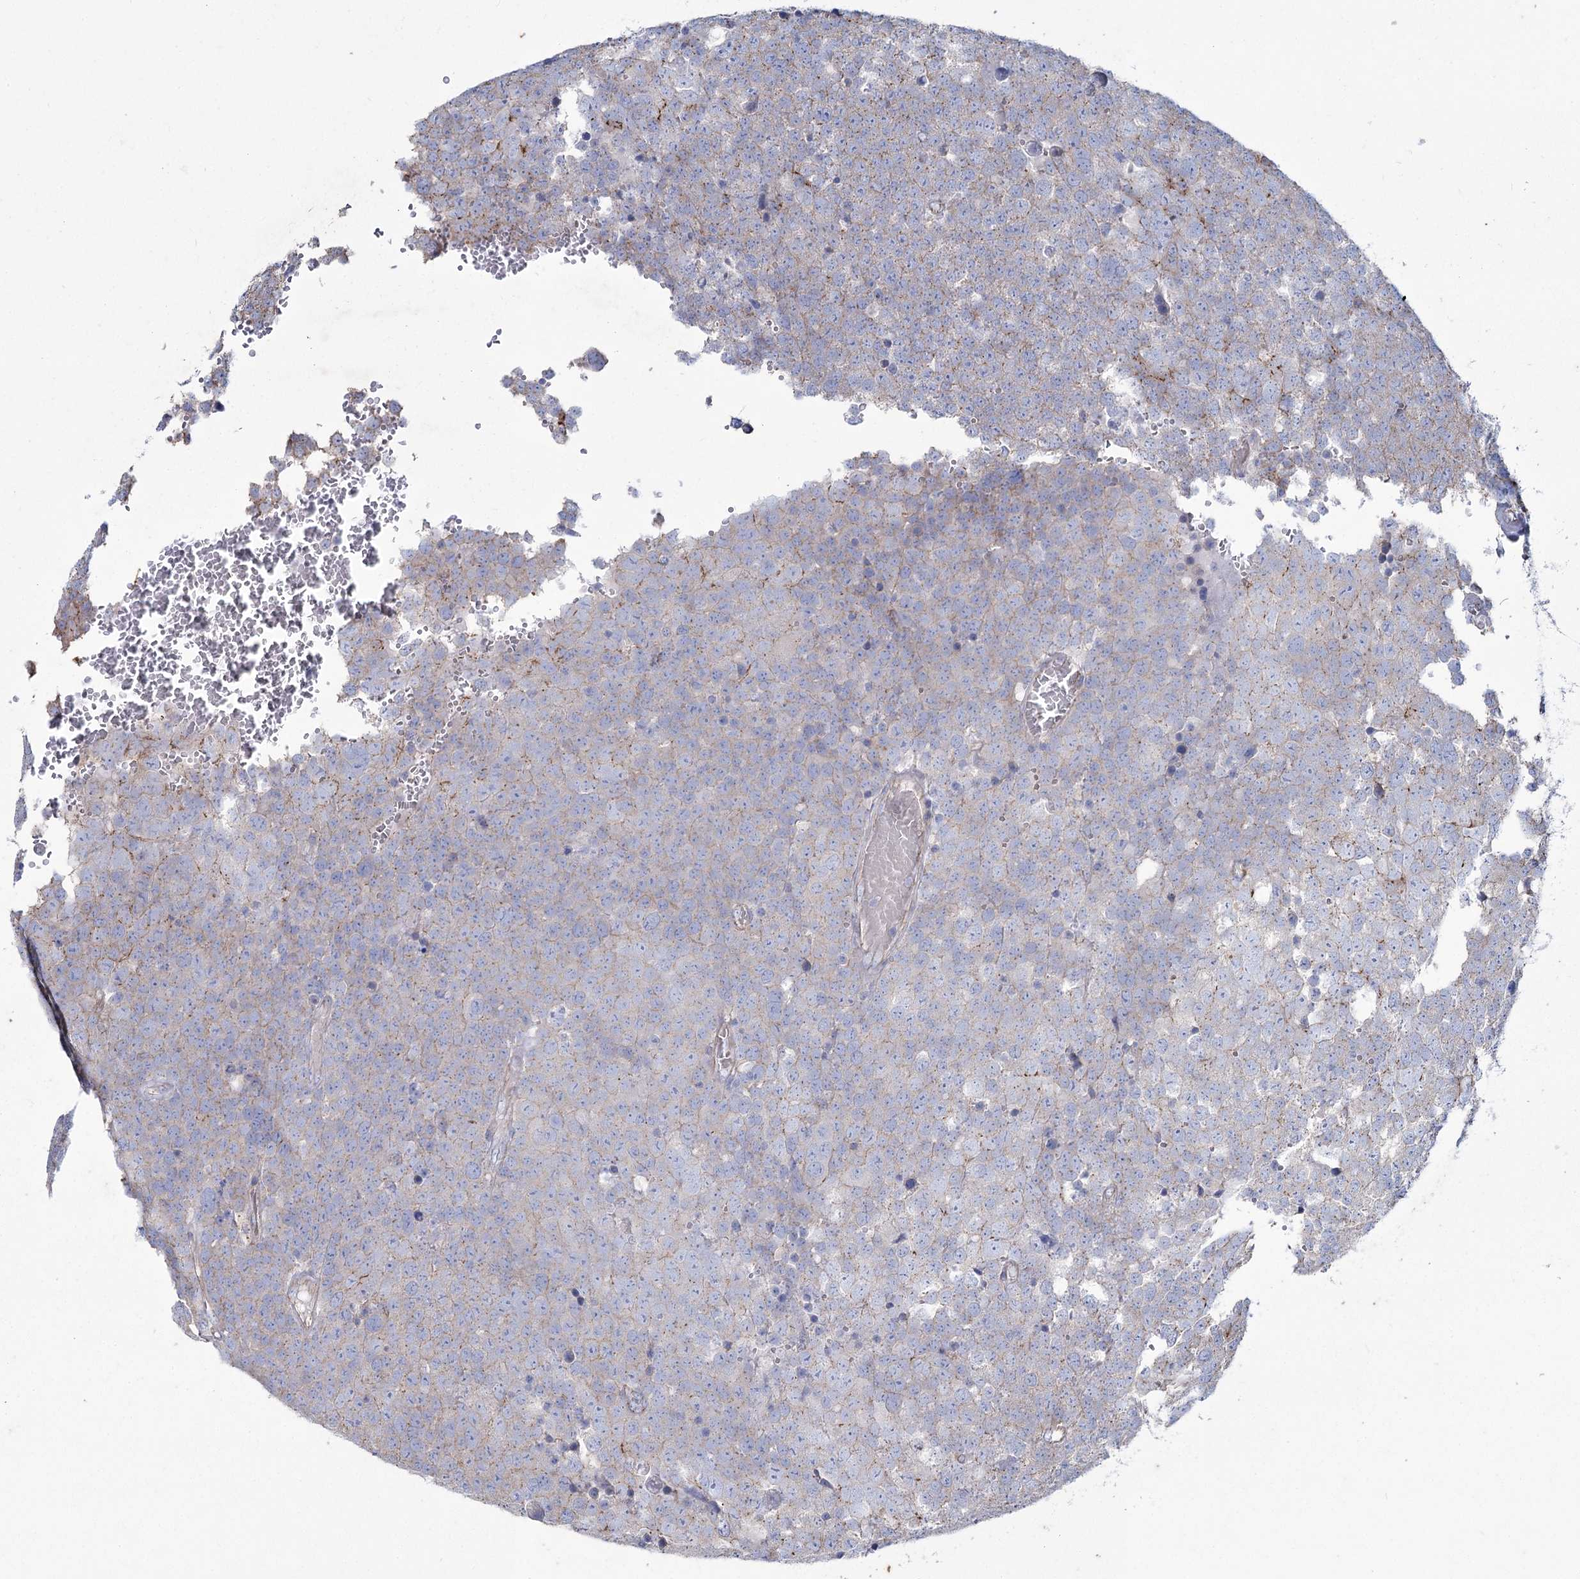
{"staining": {"intensity": "weak", "quantity": "<25%", "location": "cytoplasmic/membranous"}, "tissue": "testis cancer", "cell_type": "Tumor cells", "image_type": "cancer", "snomed": [{"axis": "morphology", "description": "Seminoma, NOS"}, {"axis": "topography", "description": "Testis"}], "caption": "Tumor cells are negative for brown protein staining in seminoma (testis).", "gene": "LDLRAD3", "patient": {"sex": "male", "age": 71}}